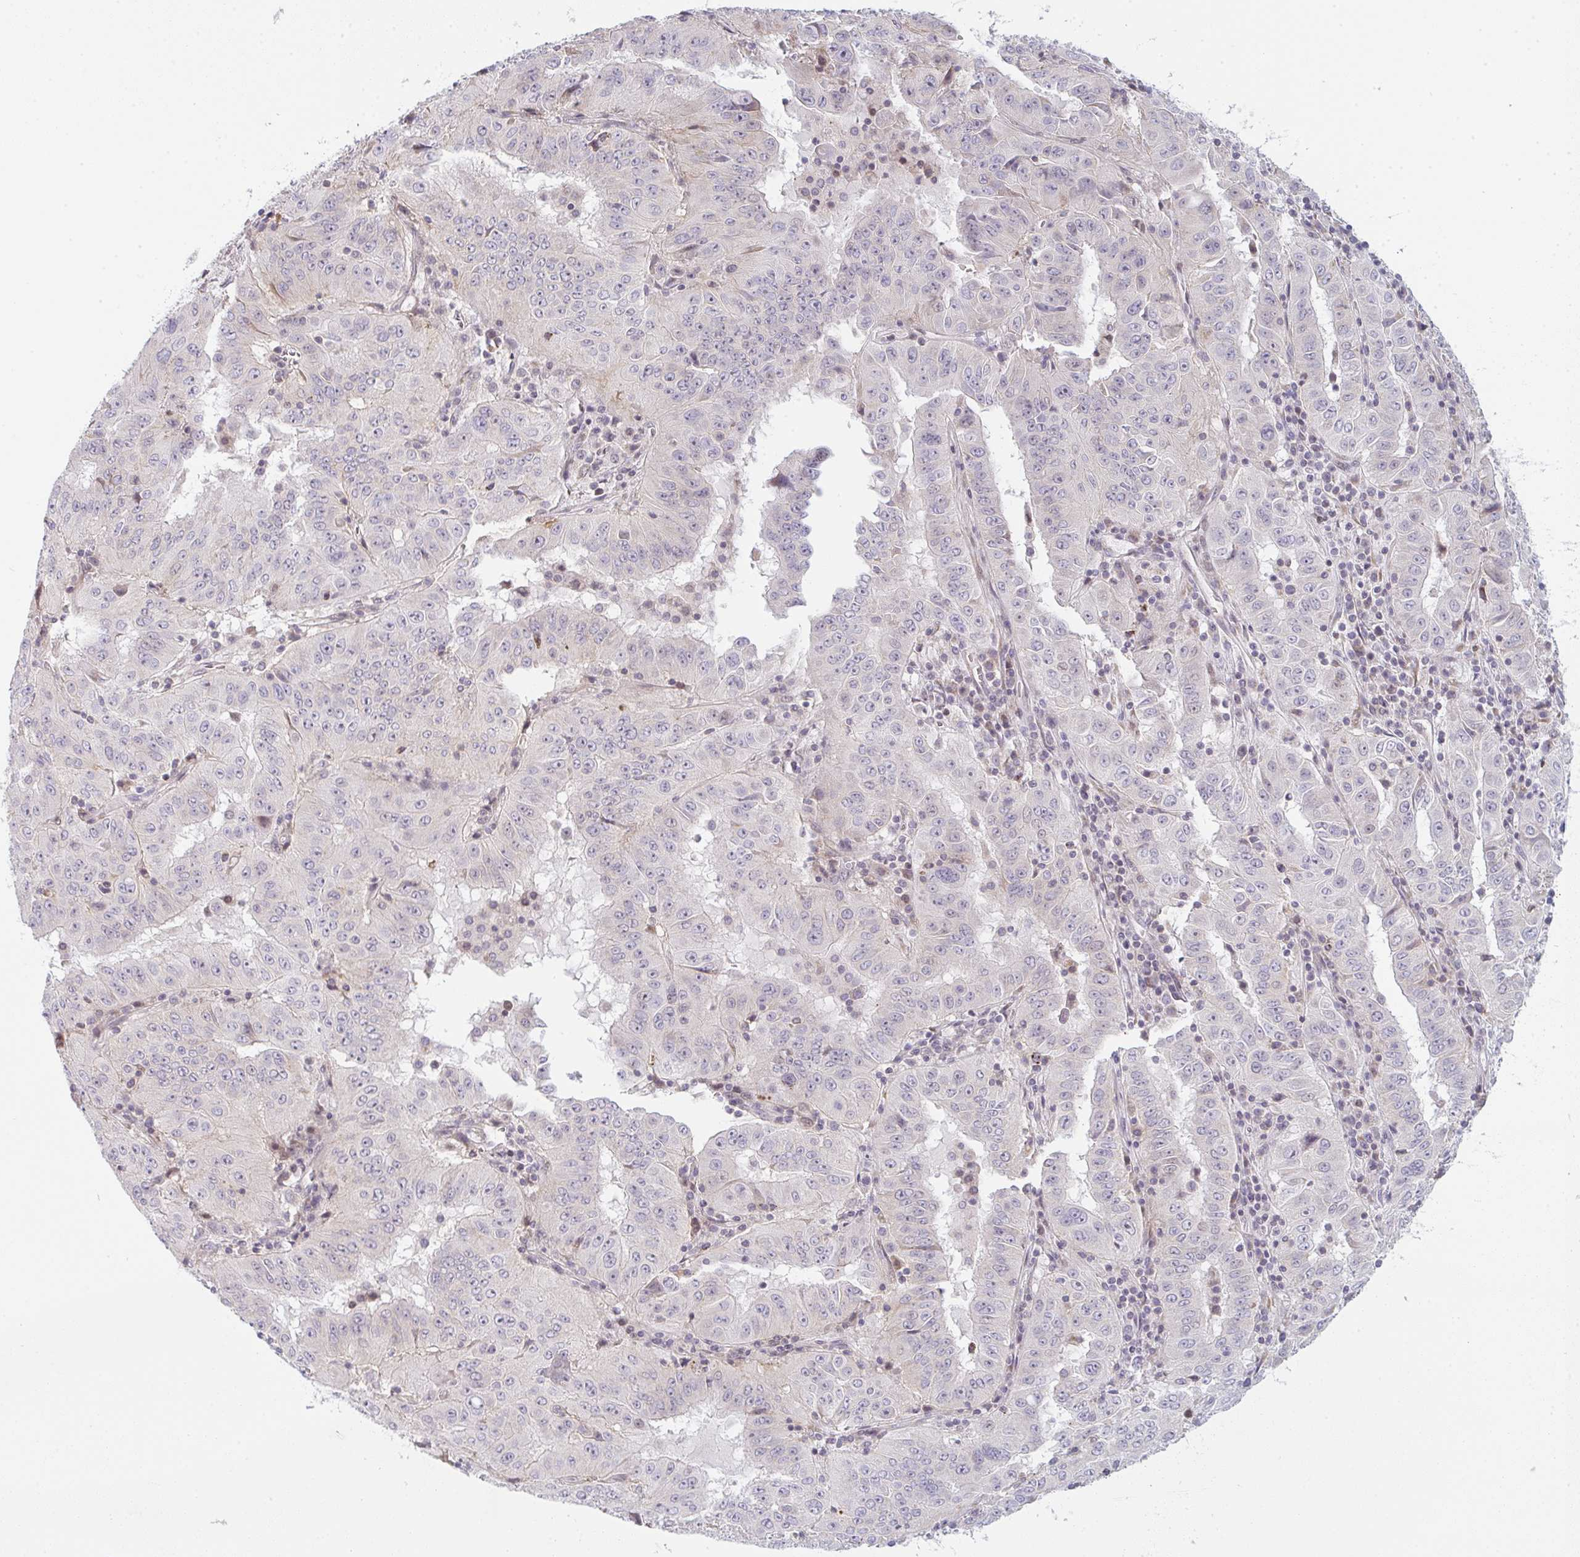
{"staining": {"intensity": "negative", "quantity": "none", "location": "none"}, "tissue": "pancreatic cancer", "cell_type": "Tumor cells", "image_type": "cancer", "snomed": [{"axis": "morphology", "description": "Adenocarcinoma, NOS"}, {"axis": "topography", "description": "Pancreas"}], "caption": "This is an immunohistochemistry photomicrograph of pancreatic adenocarcinoma. There is no expression in tumor cells.", "gene": "TMEM237", "patient": {"sex": "male", "age": 63}}